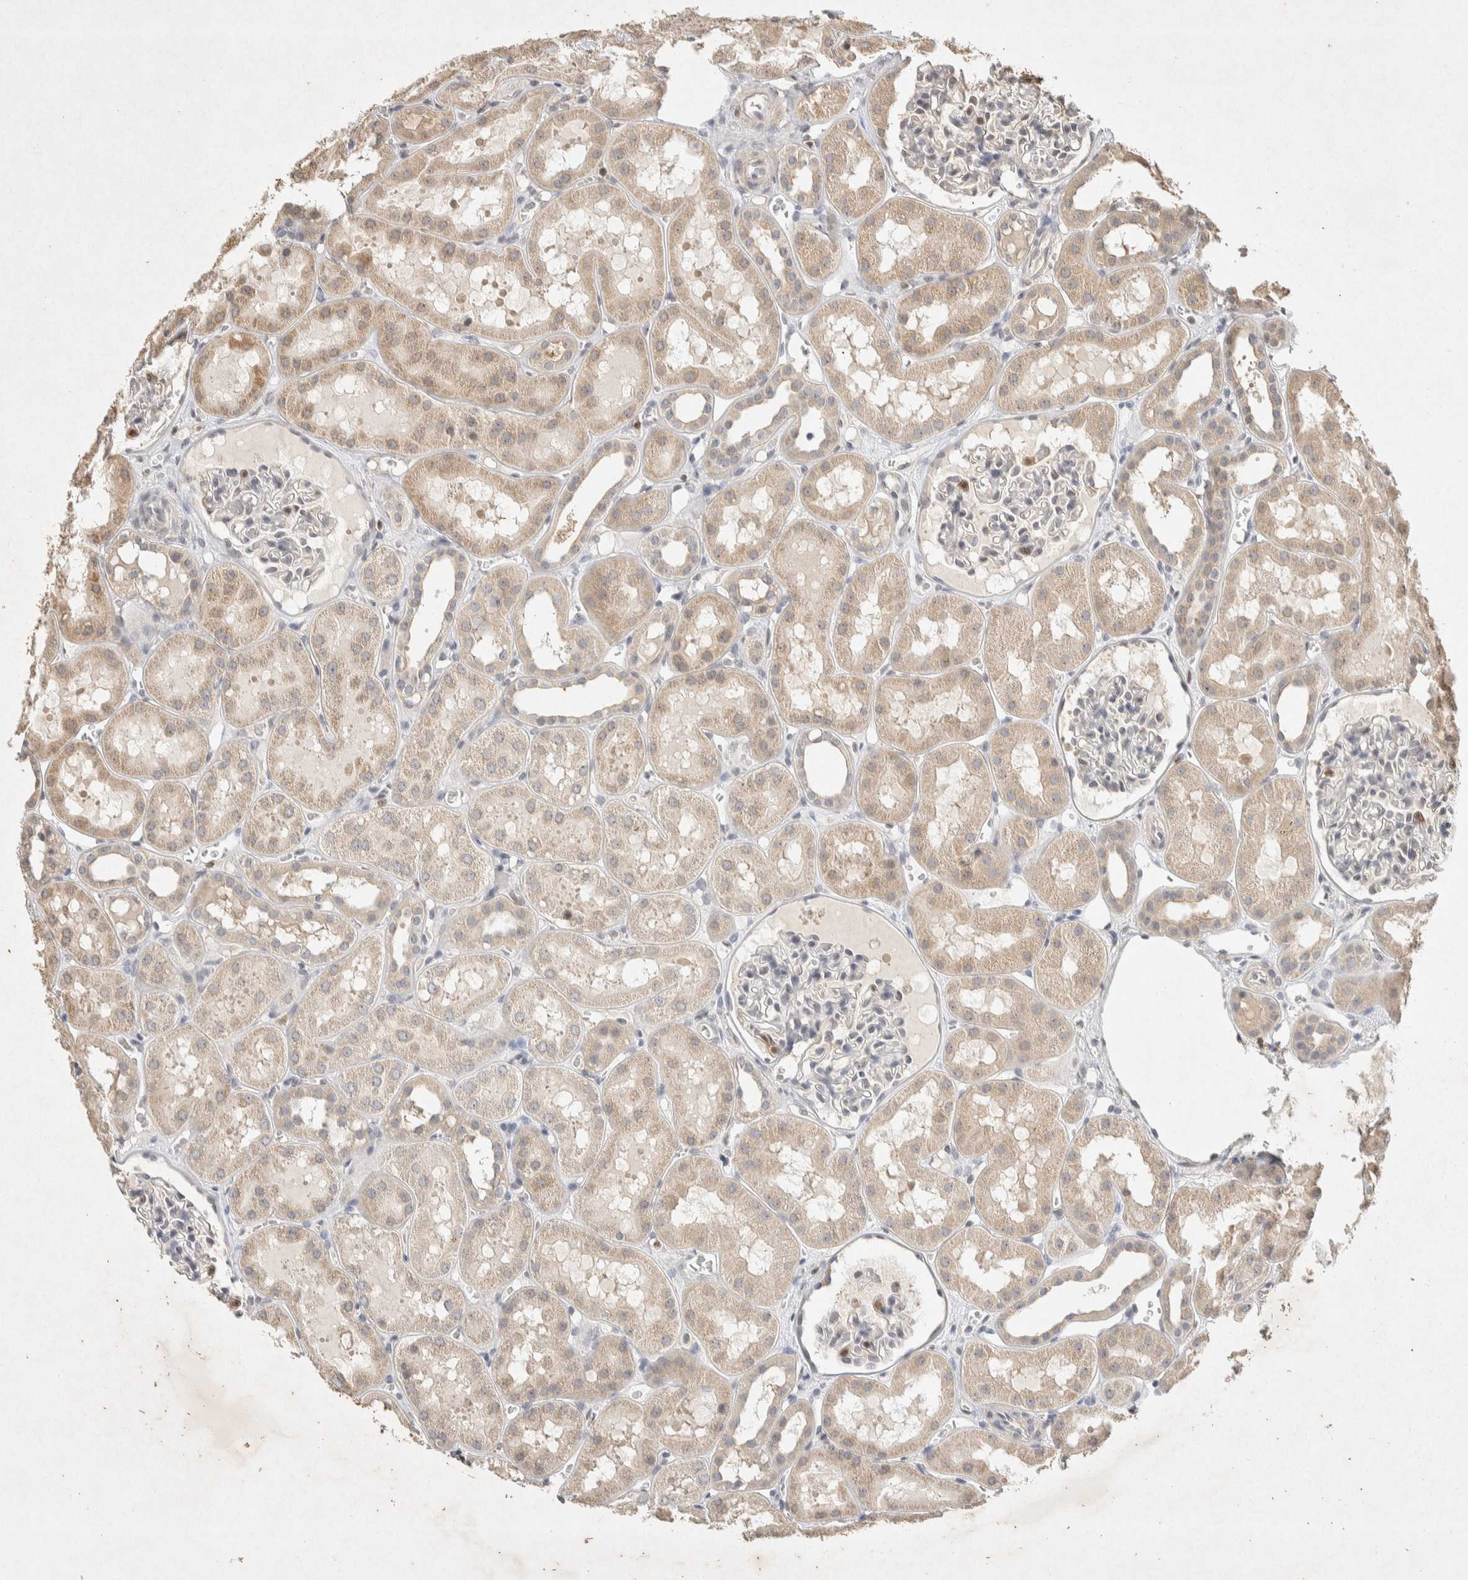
{"staining": {"intensity": "negative", "quantity": "none", "location": "none"}, "tissue": "kidney", "cell_type": "Cells in glomeruli", "image_type": "normal", "snomed": [{"axis": "morphology", "description": "Normal tissue, NOS"}, {"axis": "topography", "description": "Kidney"}, {"axis": "topography", "description": "Urinary bladder"}], "caption": "A photomicrograph of human kidney is negative for staining in cells in glomeruli.", "gene": "RAC2", "patient": {"sex": "male", "age": 16}}